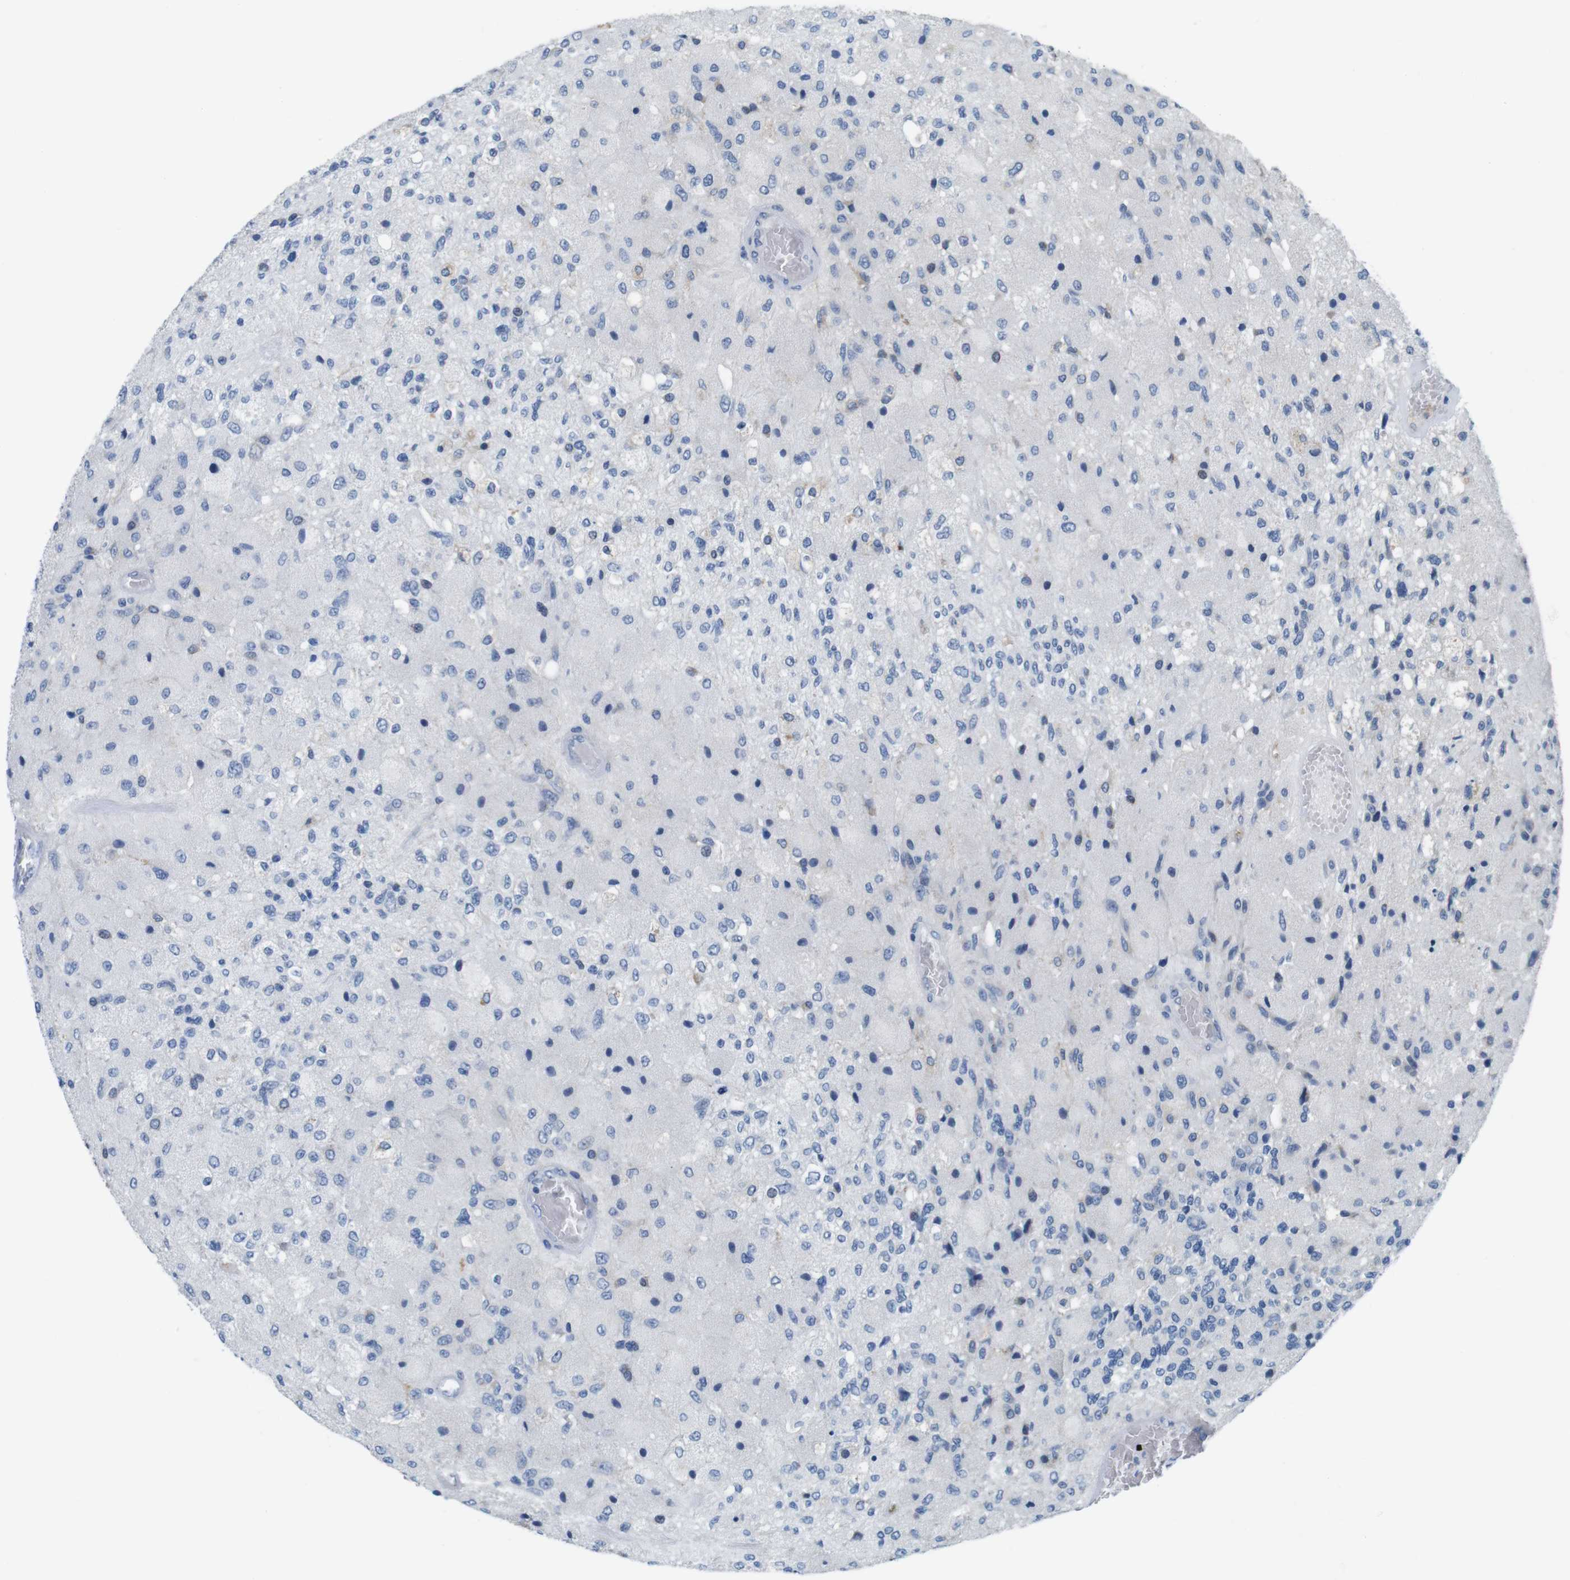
{"staining": {"intensity": "negative", "quantity": "none", "location": "none"}, "tissue": "glioma", "cell_type": "Tumor cells", "image_type": "cancer", "snomed": [{"axis": "morphology", "description": "Normal tissue, NOS"}, {"axis": "morphology", "description": "Glioma, malignant, High grade"}, {"axis": "topography", "description": "Cerebral cortex"}], "caption": "Histopathology image shows no significant protein expression in tumor cells of glioma.", "gene": "GOLGA2", "patient": {"sex": "male", "age": 77}}